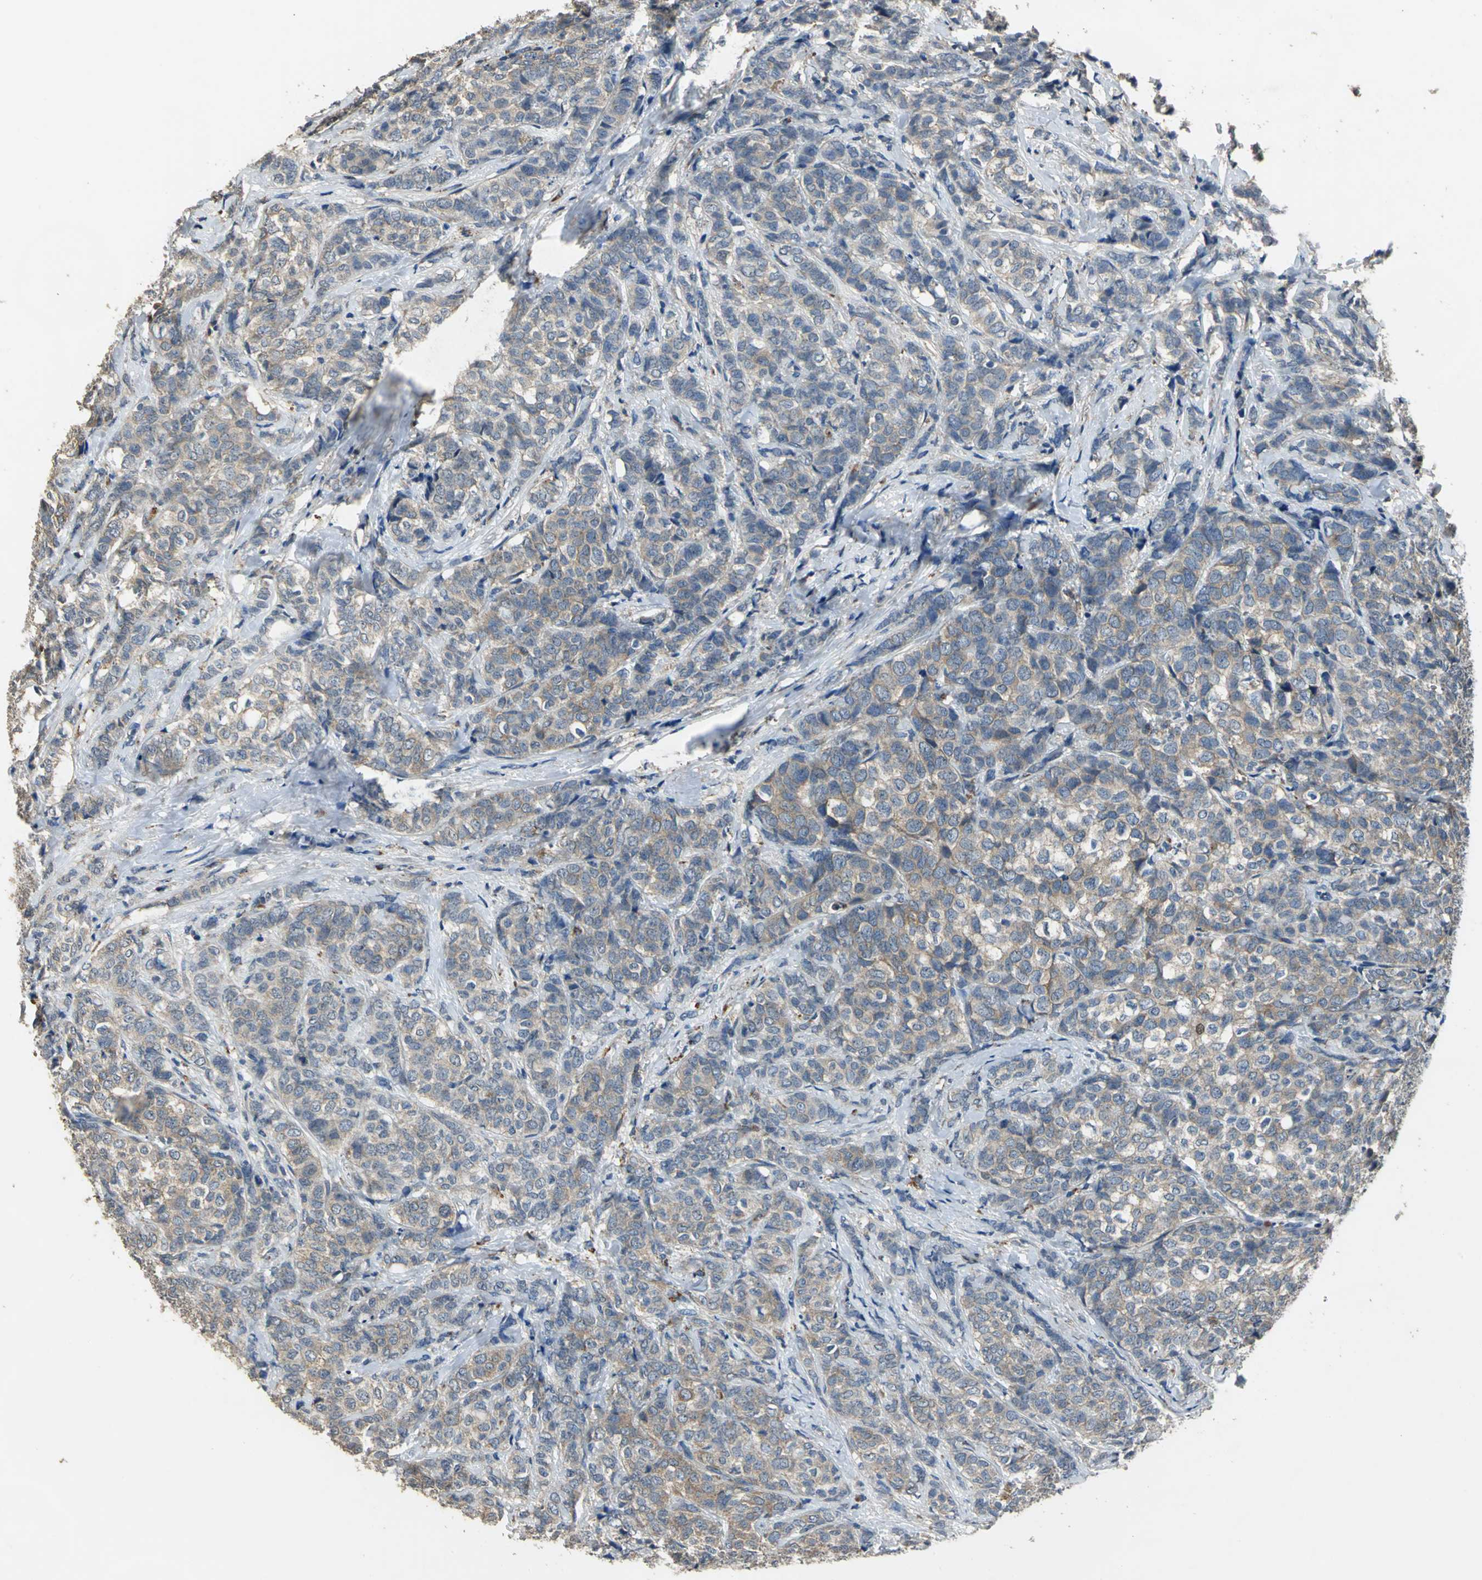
{"staining": {"intensity": "weak", "quantity": ">75%", "location": "cytoplasmic/membranous"}, "tissue": "breast cancer", "cell_type": "Tumor cells", "image_type": "cancer", "snomed": [{"axis": "morphology", "description": "Lobular carcinoma"}, {"axis": "topography", "description": "Breast"}], "caption": "DAB (3,3'-diaminobenzidine) immunohistochemical staining of human lobular carcinoma (breast) demonstrates weak cytoplasmic/membranous protein expression in about >75% of tumor cells. Immunohistochemistry (ihc) stains the protein in brown and the nuclei are stained blue.", "gene": "OCLN", "patient": {"sex": "female", "age": 60}}